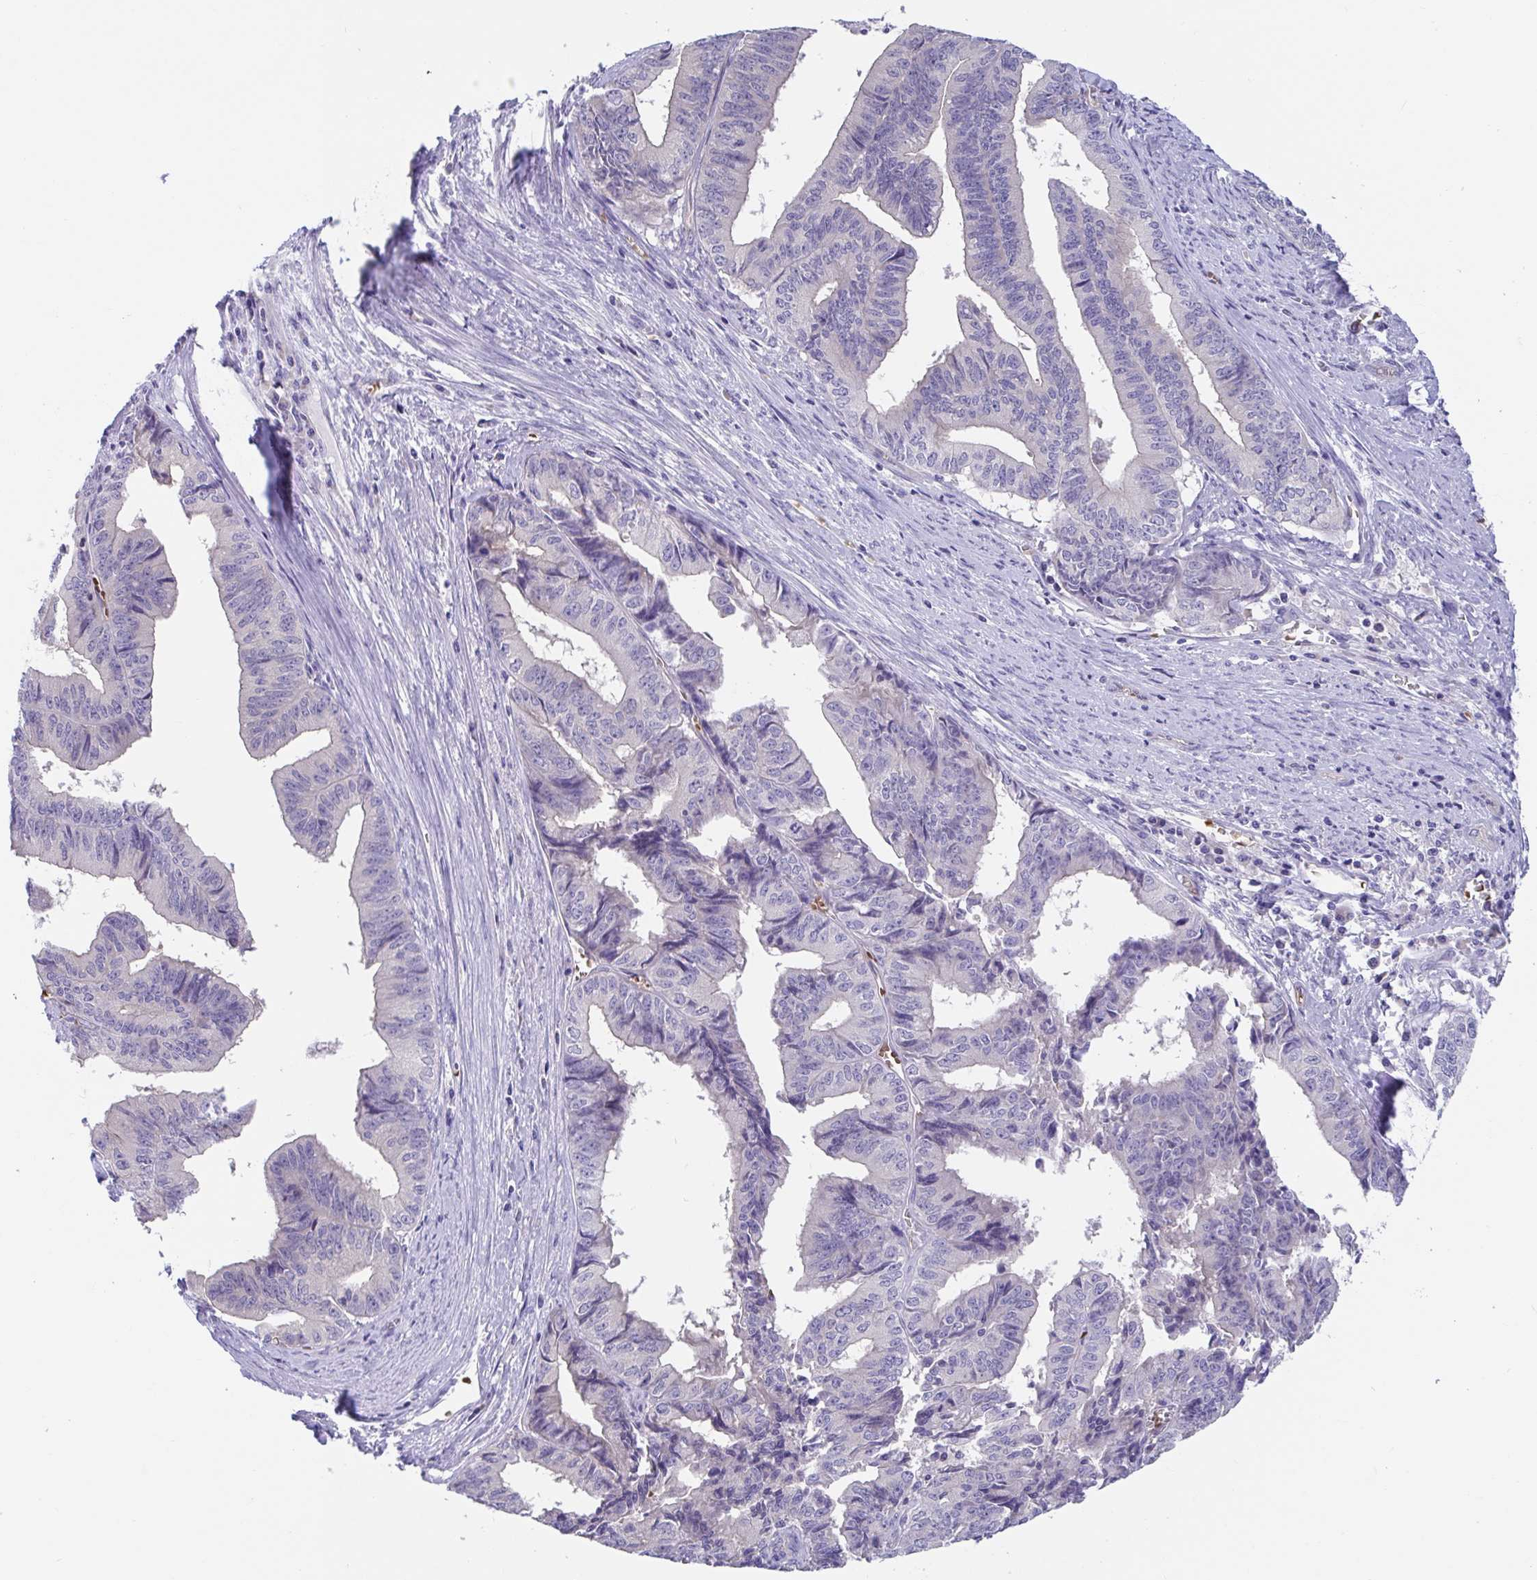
{"staining": {"intensity": "negative", "quantity": "none", "location": "none"}, "tissue": "endometrial cancer", "cell_type": "Tumor cells", "image_type": "cancer", "snomed": [{"axis": "morphology", "description": "Adenocarcinoma, NOS"}, {"axis": "topography", "description": "Endometrium"}], "caption": "Human endometrial cancer stained for a protein using IHC displays no positivity in tumor cells.", "gene": "TTC30B", "patient": {"sex": "female", "age": 65}}